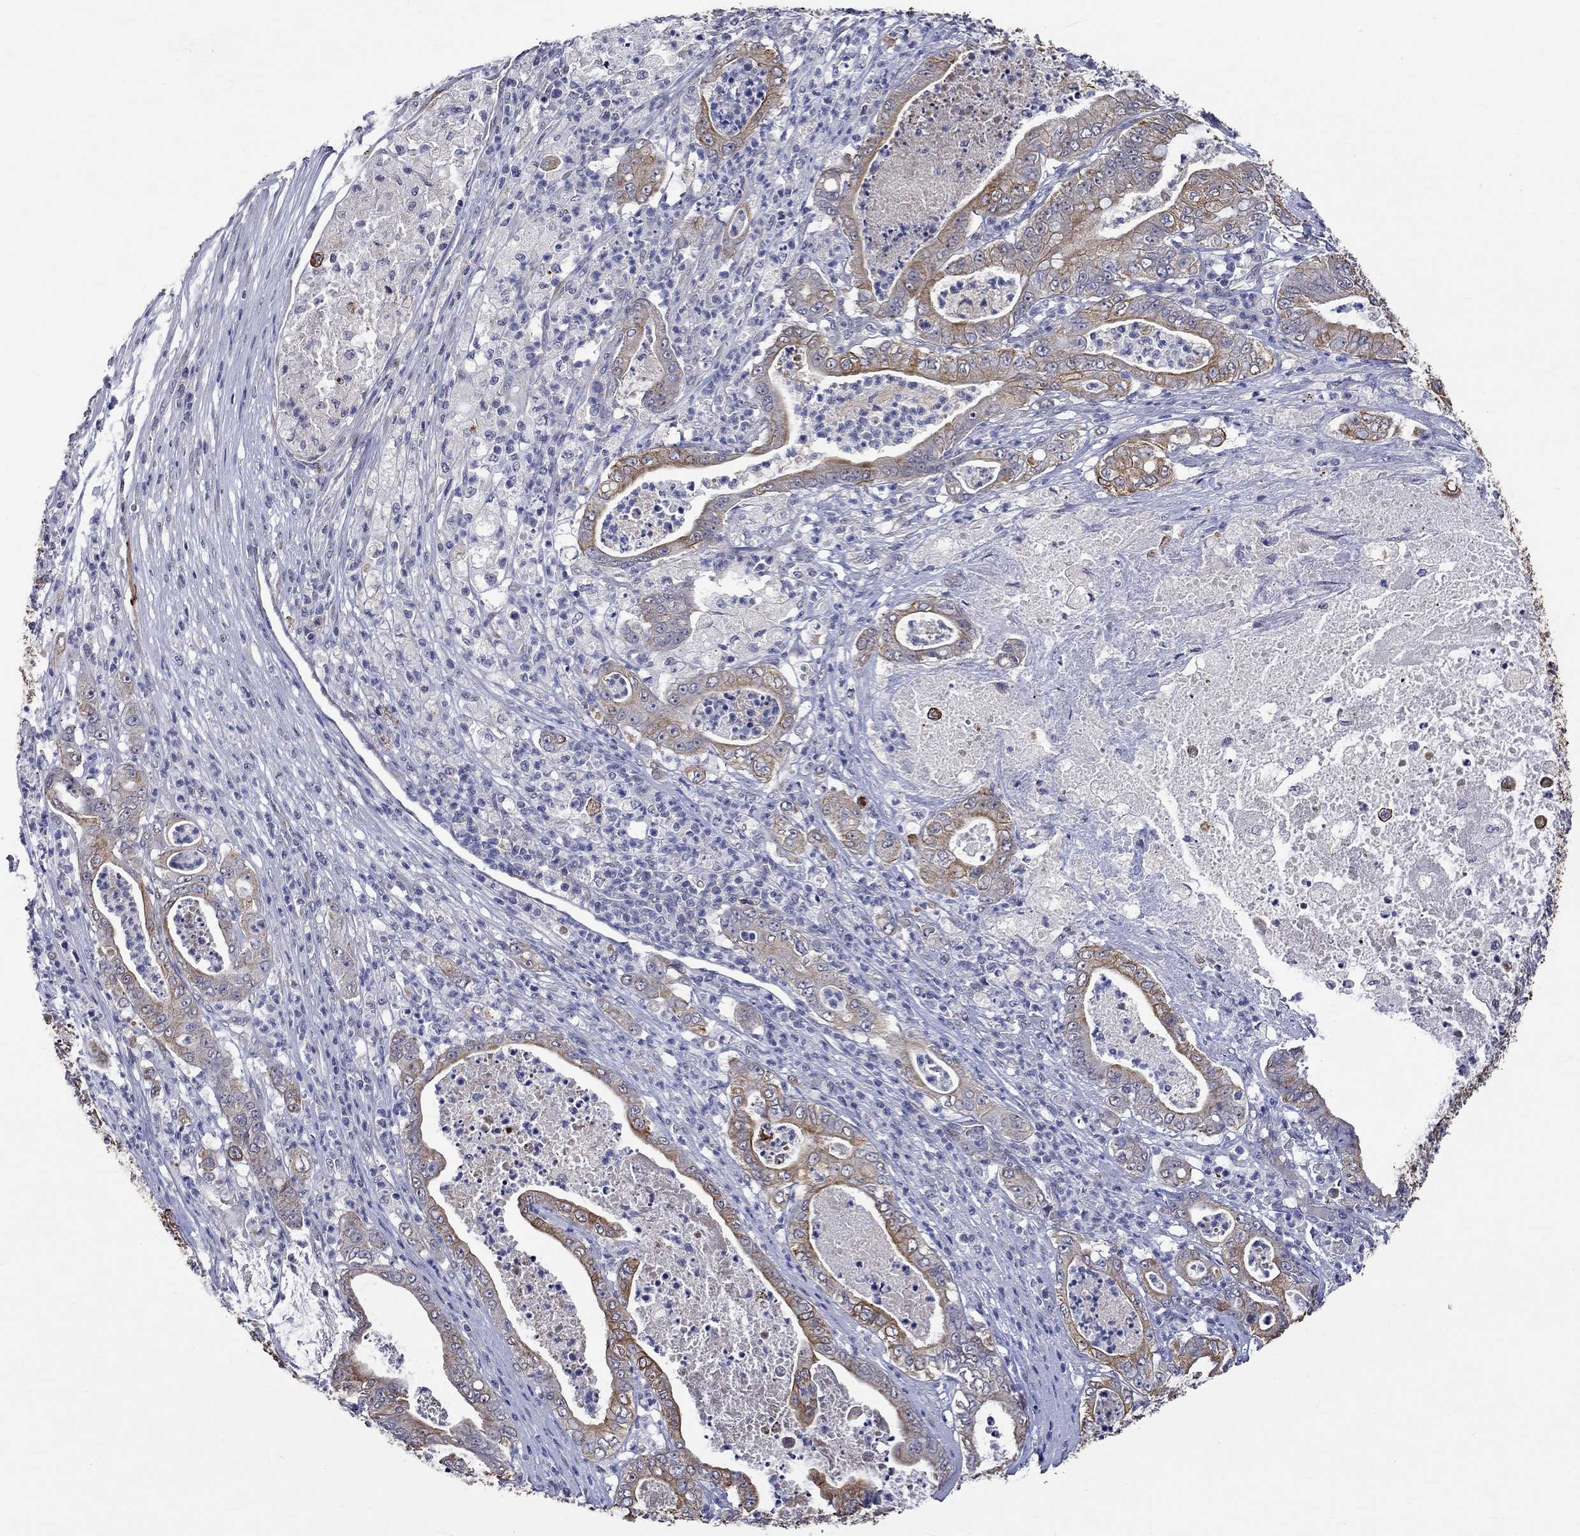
{"staining": {"intensity": "moderate", "quantity": "25%-75%", "location": "cytoplasmic/membranous"}, "tissue": "pancreatic cancer", "cell_type": "Tumor cells", "image_type": "cancer", "snomed": [{"axis": "morphology", "description": "Adenocarcinoma, NOS"}, {"axis": "topography", "description": "Pancreas"}], "caption": "Approximately 25%-75% of tumor cells in human adenocarcinoma (pancreatic) exhibit moderate cytoplasmic/membranous protein positivity as visualized by brown immunohistochemical staining.", "gene": "DDX3Y", "patient": {"sex": "male", "age": 71}}